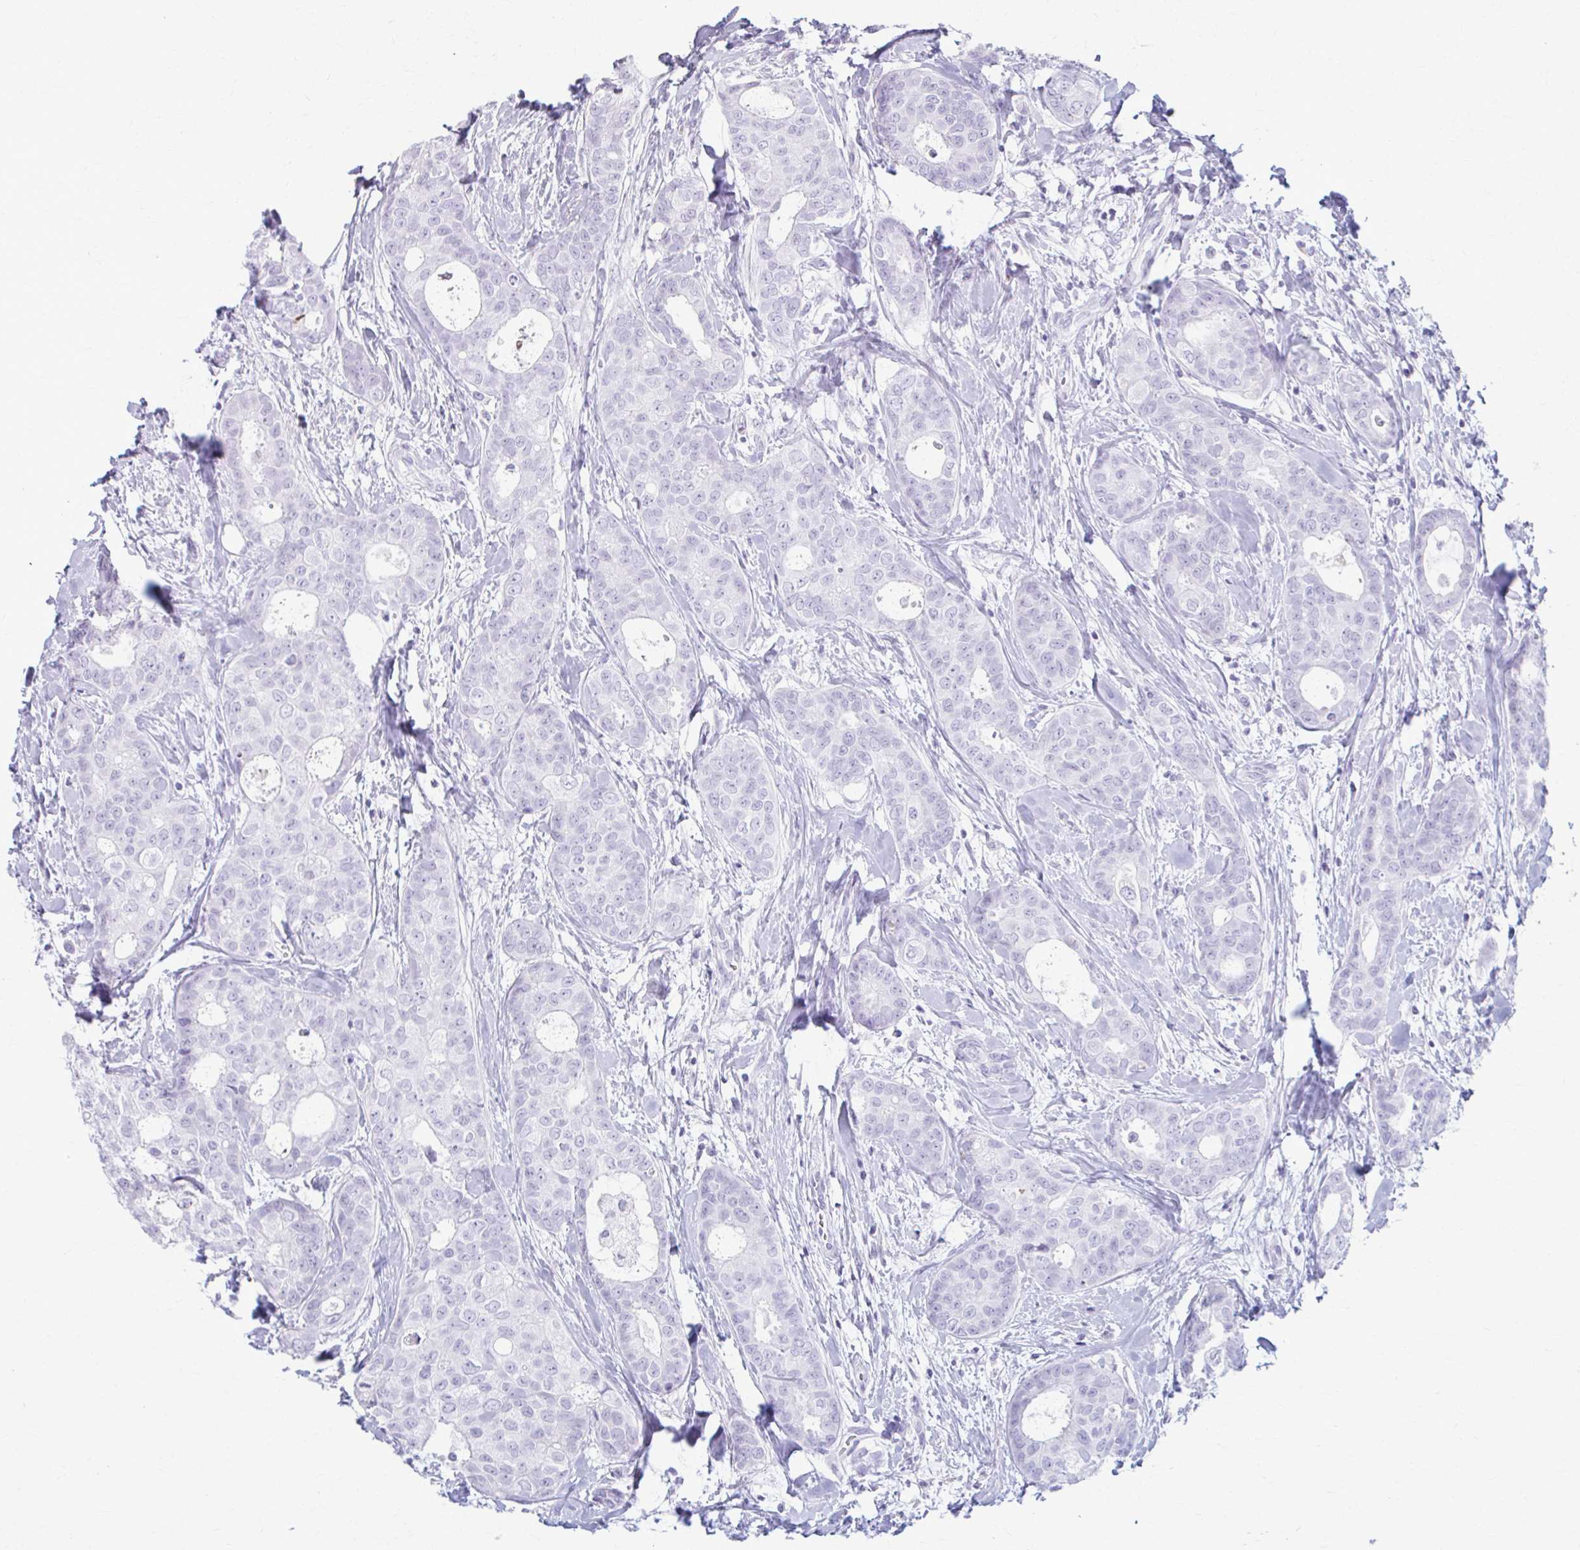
{"staining": {"intensity": "negative", "quantity": "none", "location": "none"}, "tissue": "breast cancer", "cell_type": "Tumor cells", "image_type": "cancer", "snomed": [{"axis": "morphology", "description": "Duct carcinoma"}, {"axis": "topography", "description": "Breast"}], "caption": "Histopathology image shows no significant protein staining in tumor cells of breast cancer (intraductal carcinoma).", "gene": "LDLRAP1", "patient": {"sex": "female", "age": 45}}